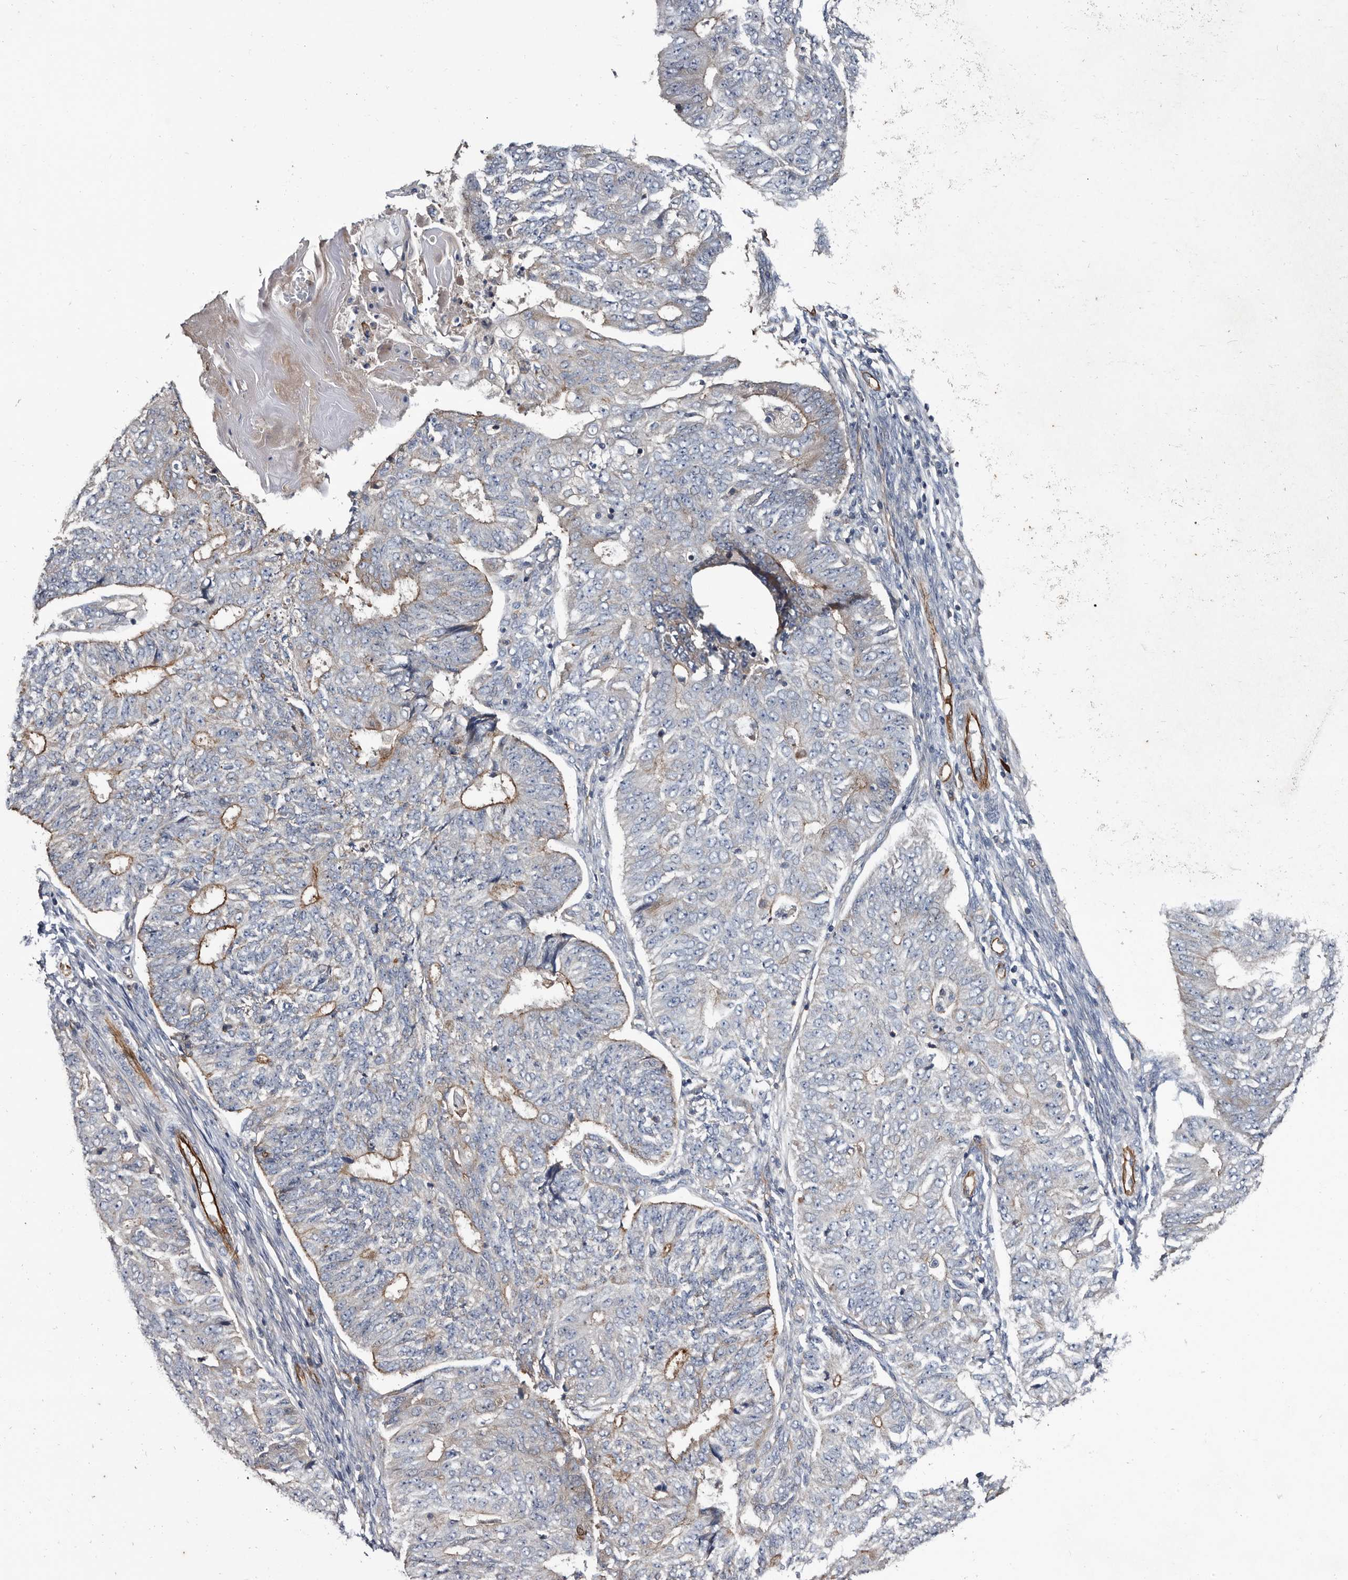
{"staining": {"intensity": "moderate", "quantity": "<25%", "location": "cytoplasmic/membranous"}, "tissue": "endometrial cancer", "cell_type": "Tumor cells", "image_type": "cancer", "snomed": [{"axis": "morphology", "description": "Adenocarcinoma, NOS"}, {"axis": "topography", "description": "Endometrium"}], "caption": "Tumor cells display moderate cytoplasmic/membranous expression in approximately <25% of cells in endometrial cancer.", "gene": "TSPAN17", "patient": {"sex": "female", "age": 32}}